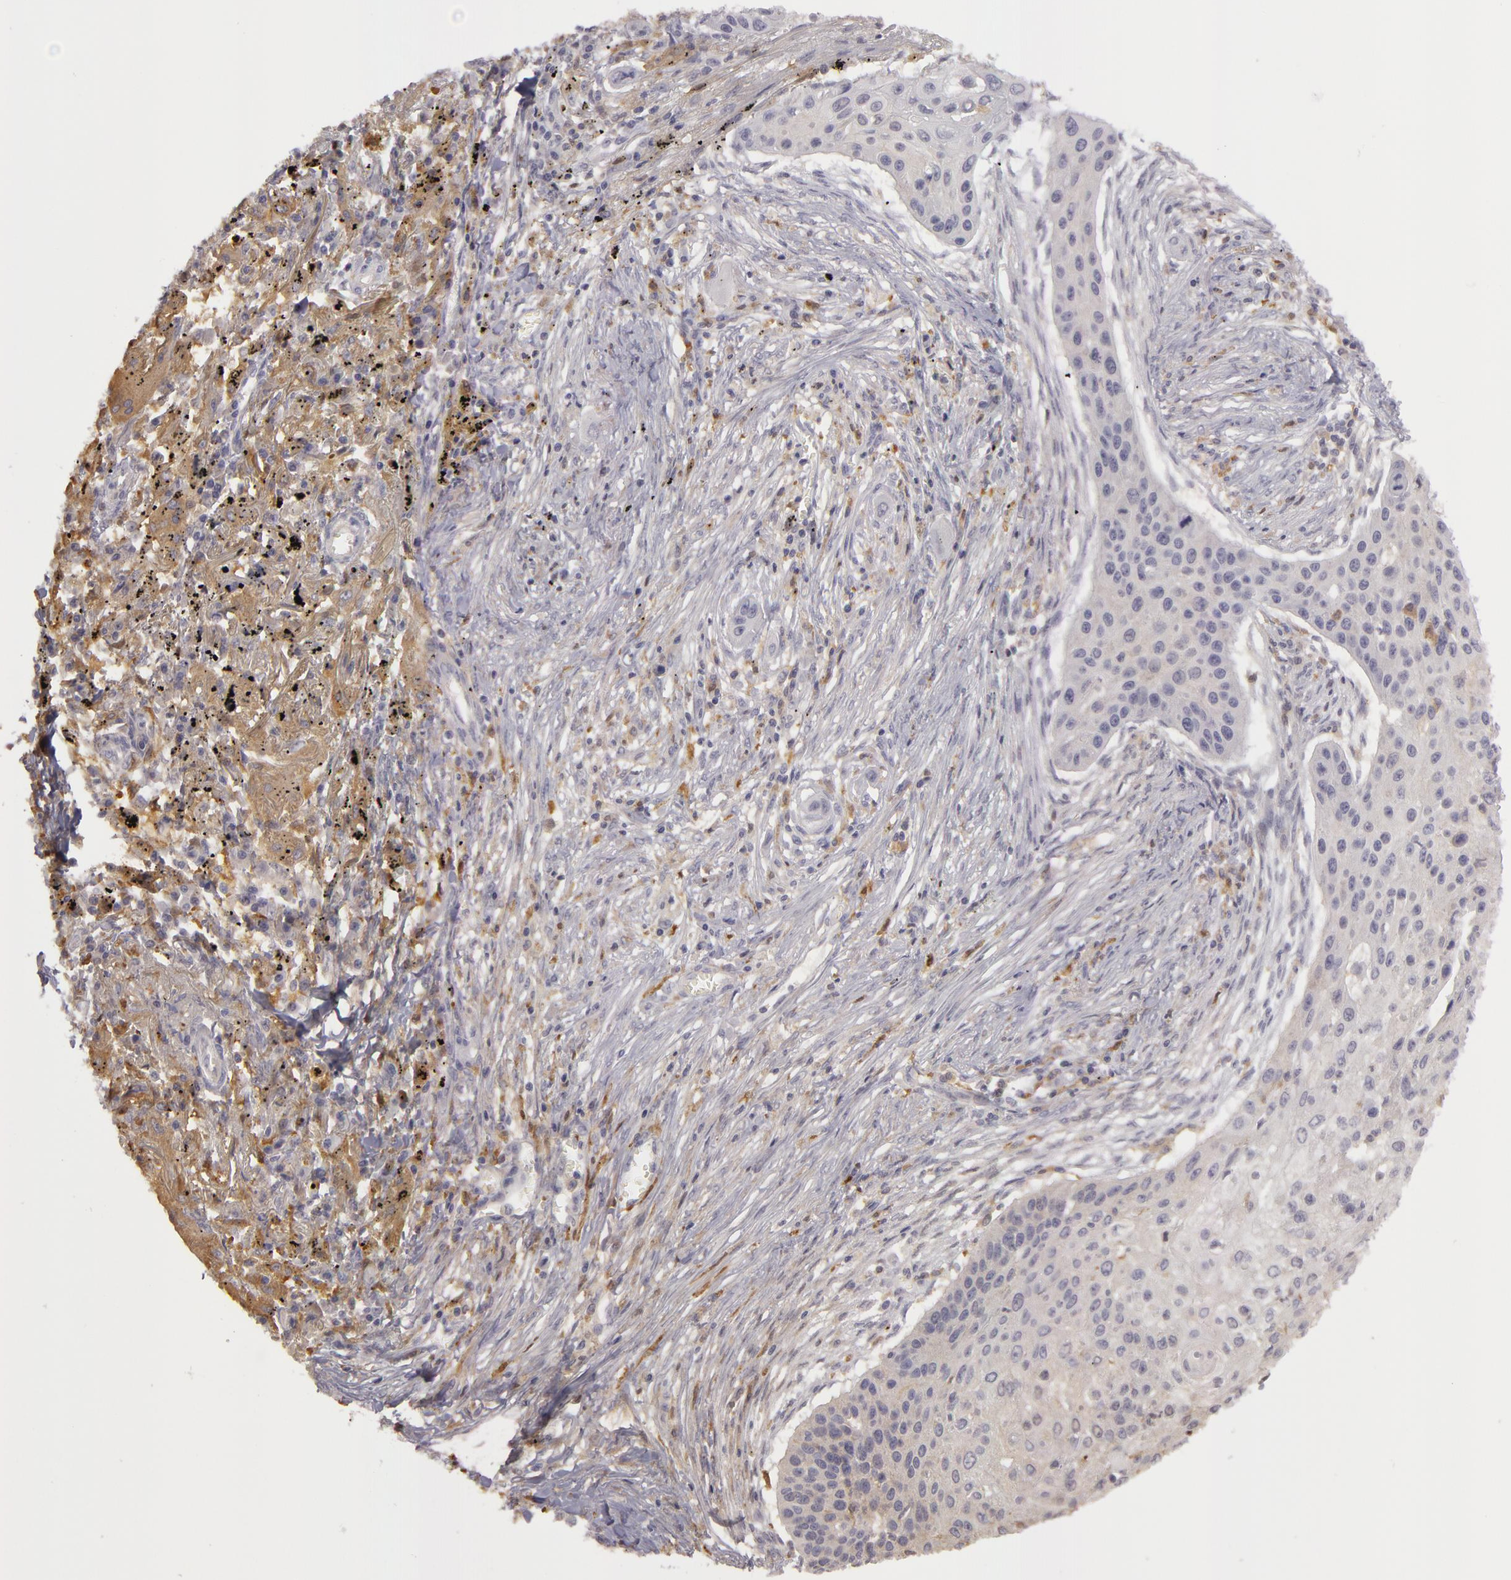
{"staining": {"intensity": "negative", "quantity": "none", "location": "none"}, "tissue": "lung cancer", "cell_type": "Tumor cells", "image_type": "cancer", "snomed": [{"axis": "morphology", "description": "Squamous cell carcinoma, NOS"}, {"axis": "topography", "description": "Lung"}], "caption": "The image reveals no staining of tumor cells in squamous cell carcinoma (lung).", "gene": "GNPDA1", "patient": {"sex": "male", "age": 71}}